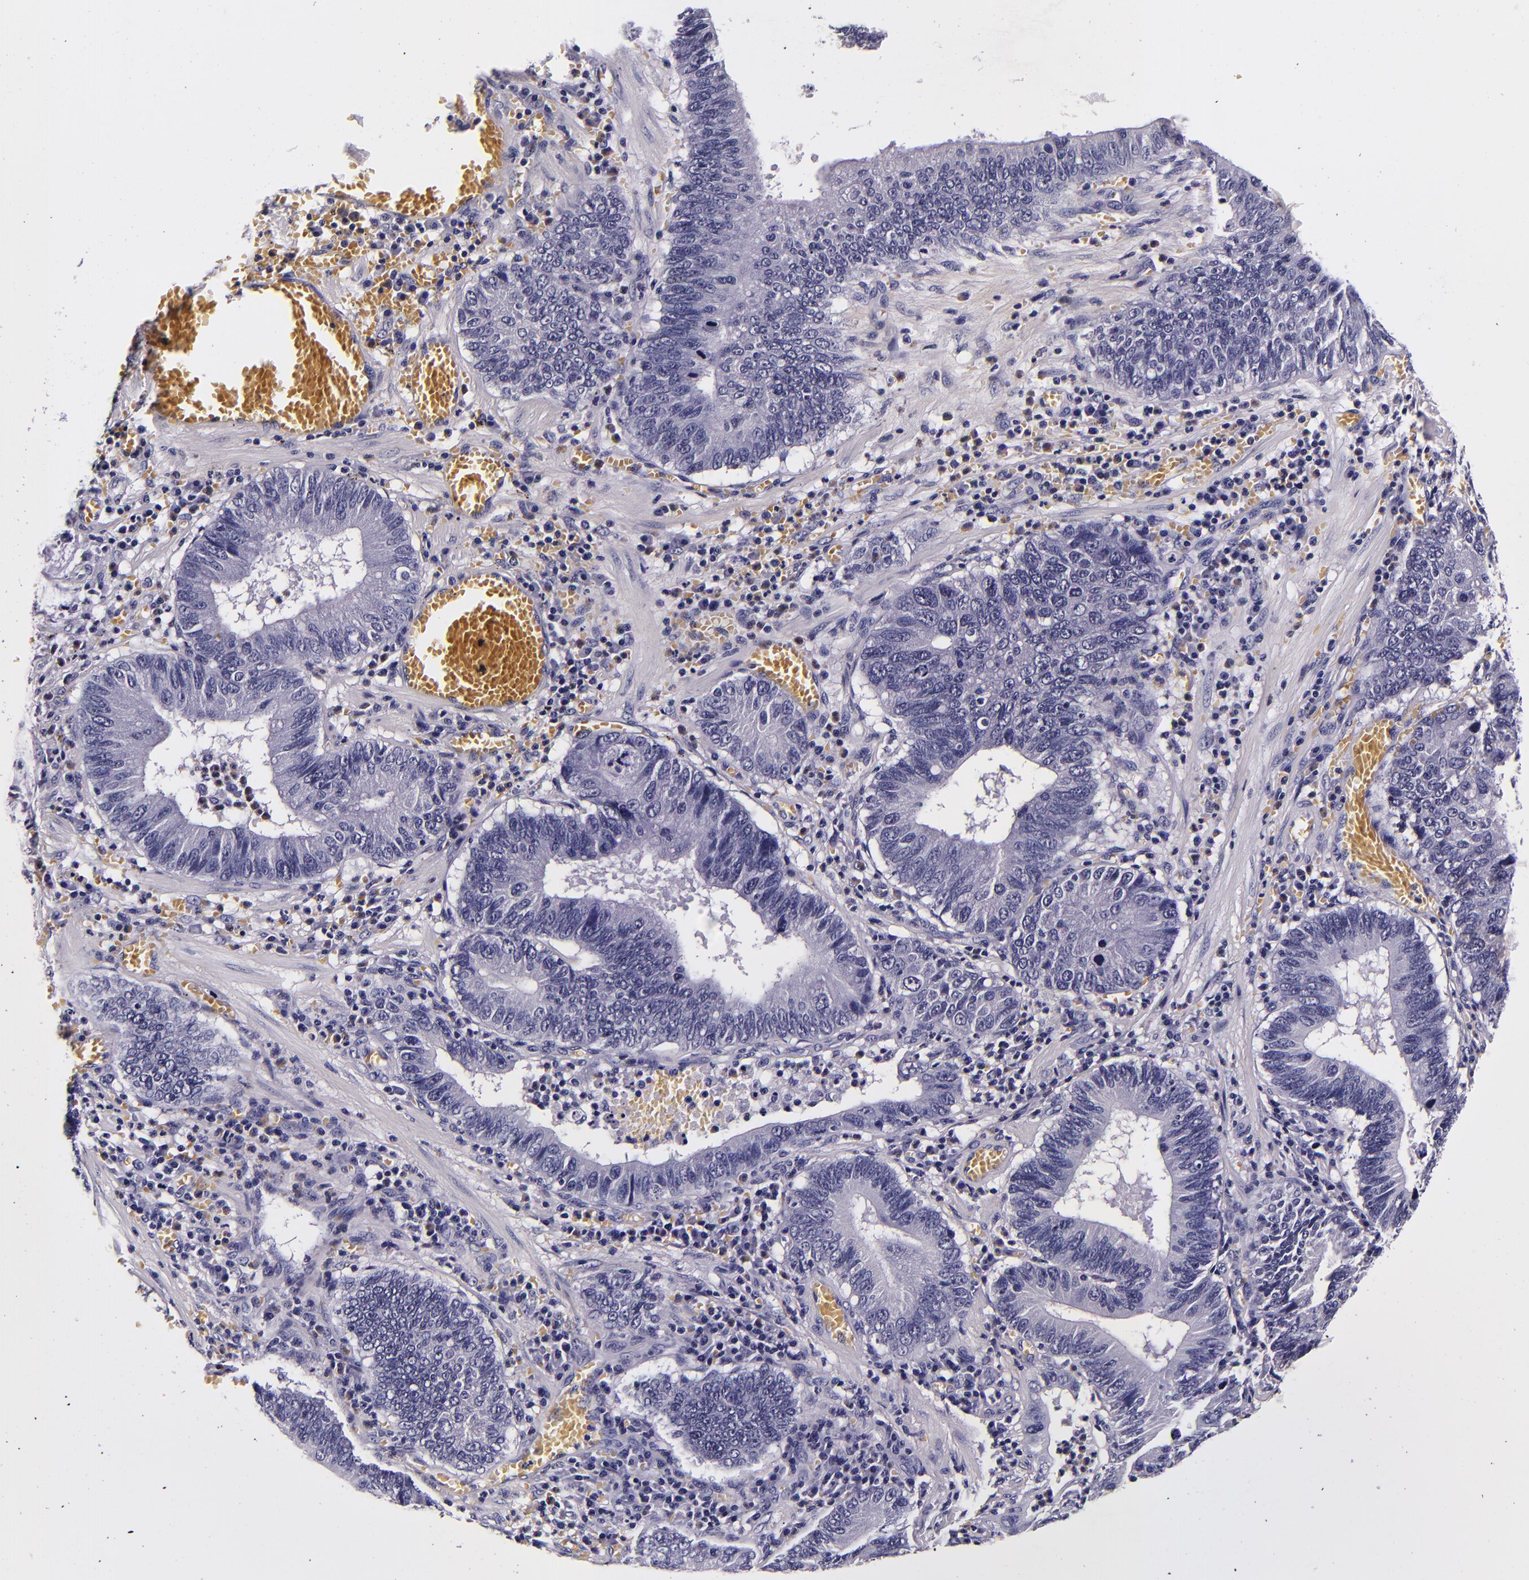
{"staining": {"intensity": "negative", "quantity": "none", "location": "none"}, "tissue": "stomach cancer", "cell_type": "Tumor cells", "image_type": "cancer", "snomed": [{"axis": "morphology", "description": "Adenocarcinoma, NOS"}, {"axis": "topography", "description": "Stomach"}, {"axis": "topography", "description": "Gastric cardia"}], "caption": "Protein analysis of stomach cancer (adenocarcinoma) reveals no significant positivity in tumor cells. The staining is performed using DAB (3,3'-diaminobenzidine) brown chromogen with nuclei counter-stained in using hematoxylin.", "gene": "FBN1", "patient": {"sex": "male", "age": 59}}